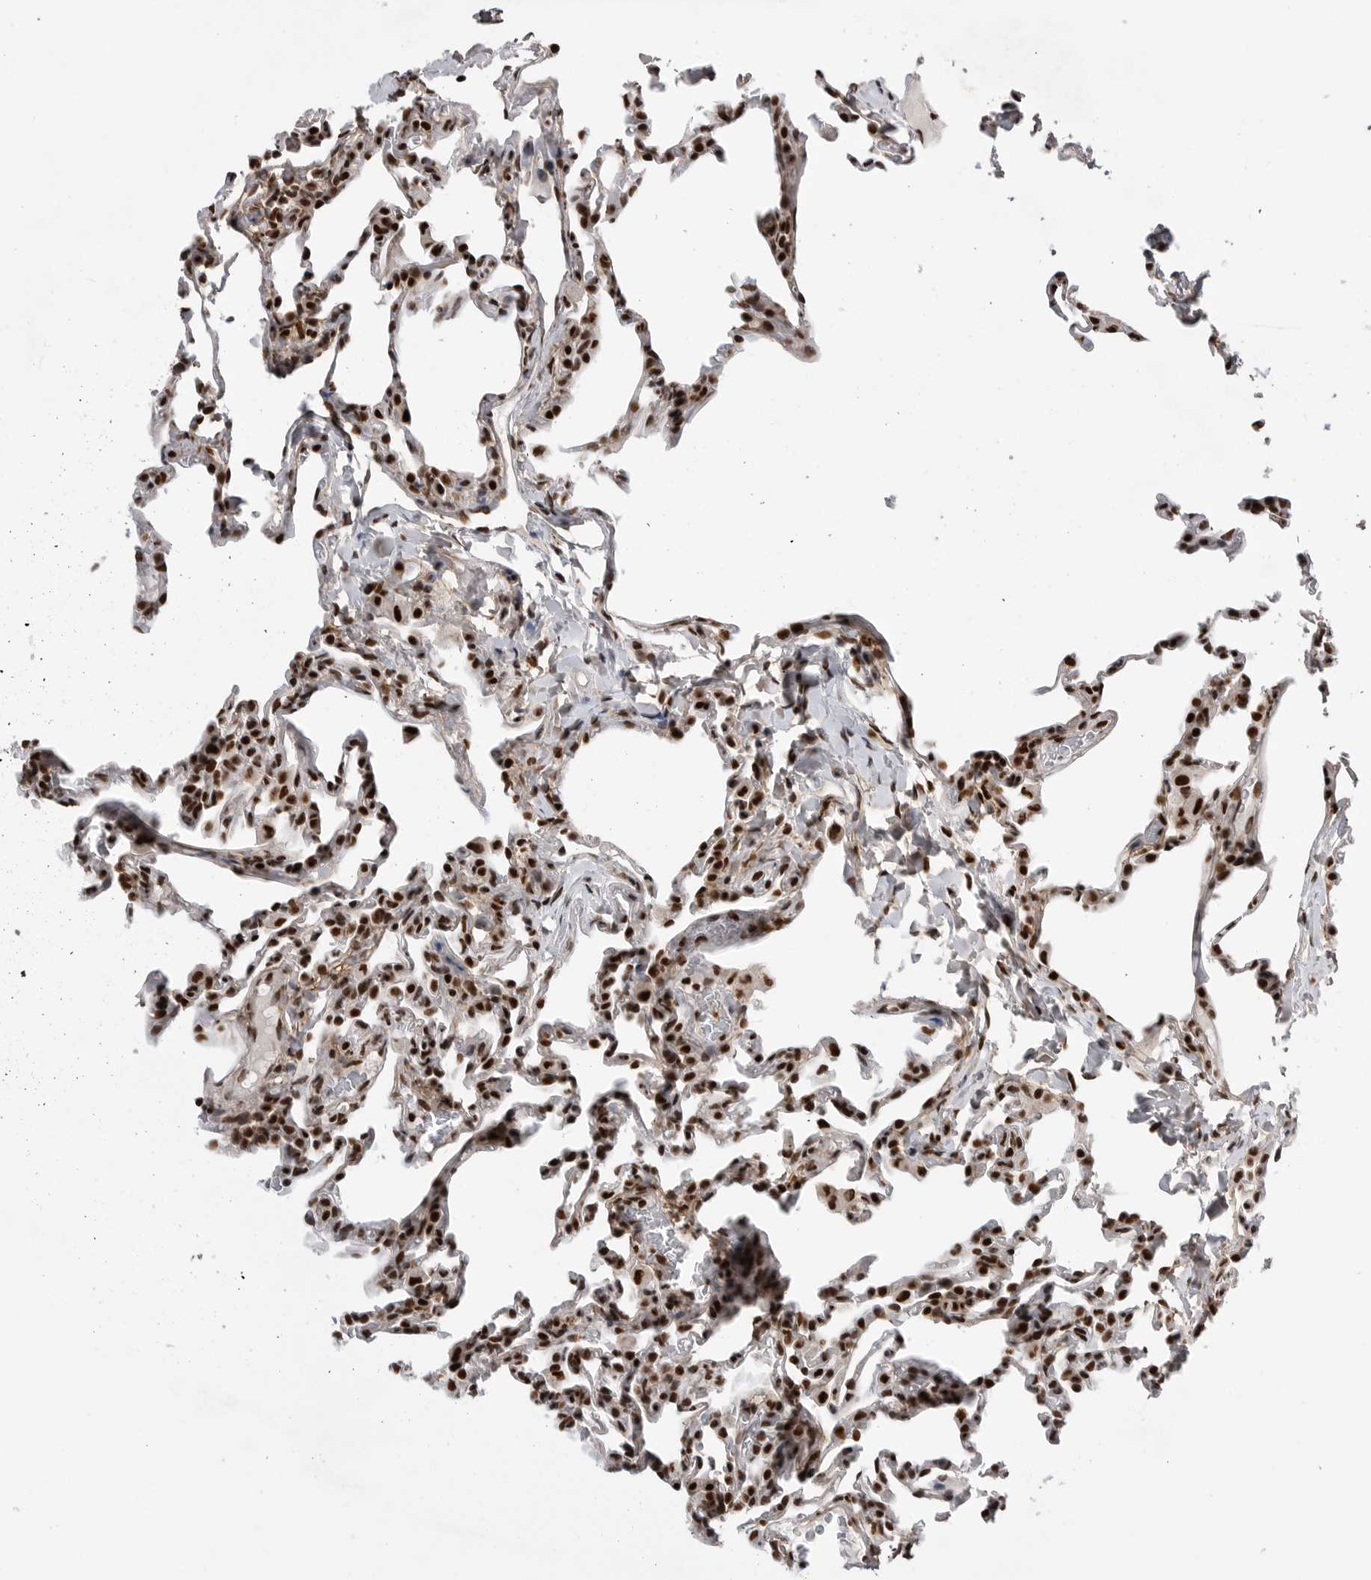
{"staining": {"intensity": "strong", "quantity": ">75%", "location": "nuclear"}, "tissue": "lung", "cell_type": "Alveolar cells", "image_type": "normal", "snomed": [{"axis": "morphology", "description": "Normal tissue, NOS"}, {"axis": "topography", "description": "Lung"}], "caption": "This photomicrograph demonstrates immunohistochemistry staining of benign human lung, with high strong nuclear staining in approximately >75% of alveolar cells.", "gene": "PPP1R8", "patient": {"sex": "male", "age": 20}}